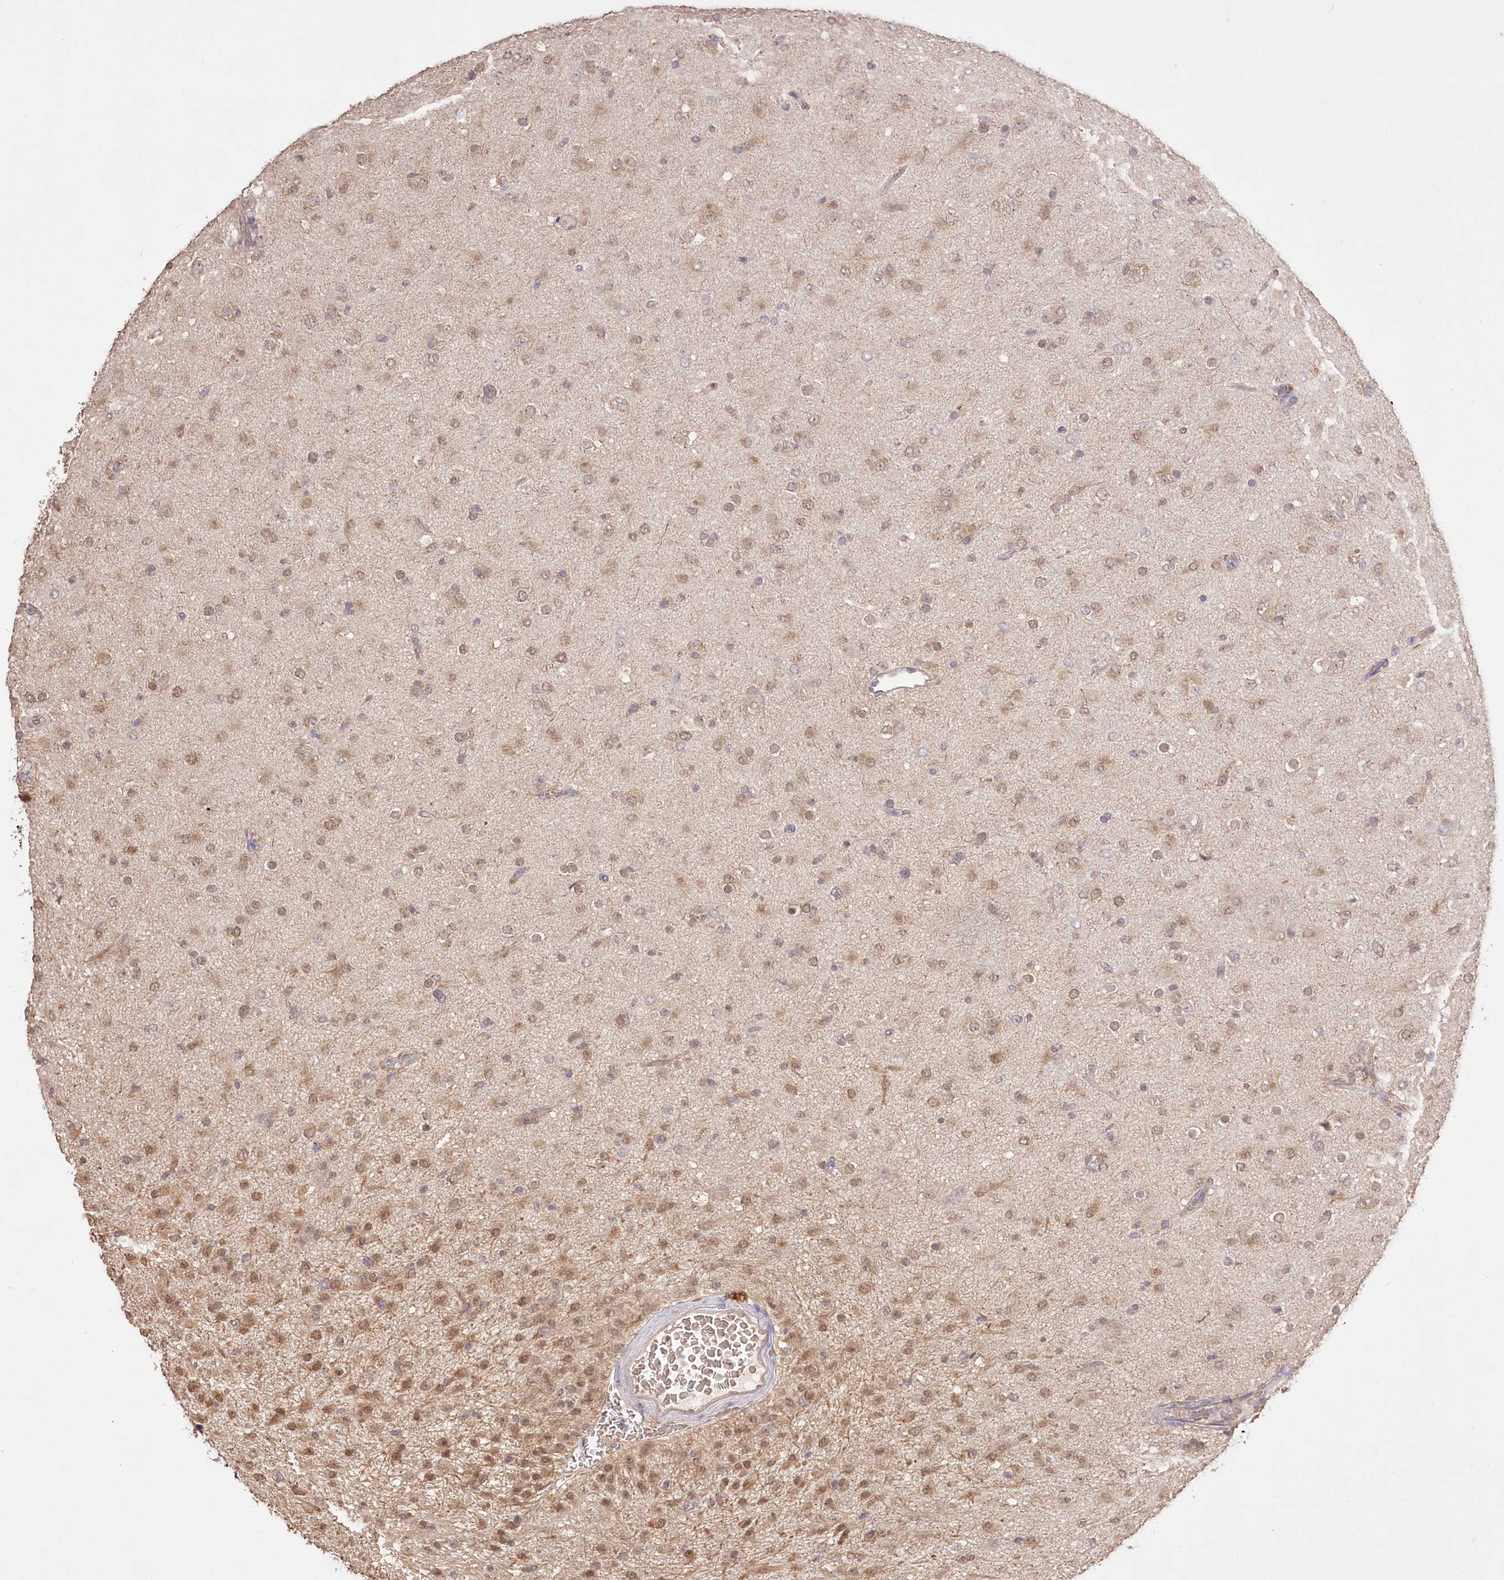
{"staining": {"intensity": "moderate", "quantity": "25%-75%", "location": "cytoplasmic/membranous,nuclear"}, "tissue": "glioma", "cell_type": "Tumor cells", "image_type": "cancer", "snomed": [{"axis": "morphology", "description": "Glioma, malignant, Low grade"}, {"axis": "topography", "description": "Brain"}], "caption": "A micrograph showing moderate cytoplasmic/membranous and nuclear expression in about 25%-75% of tumor cells in malignant glioma (low-grade), as visualized by brown immunohistochemical staining.", "gene": "R3HDM2", "patient": {"sex": "male", "age": 65}}